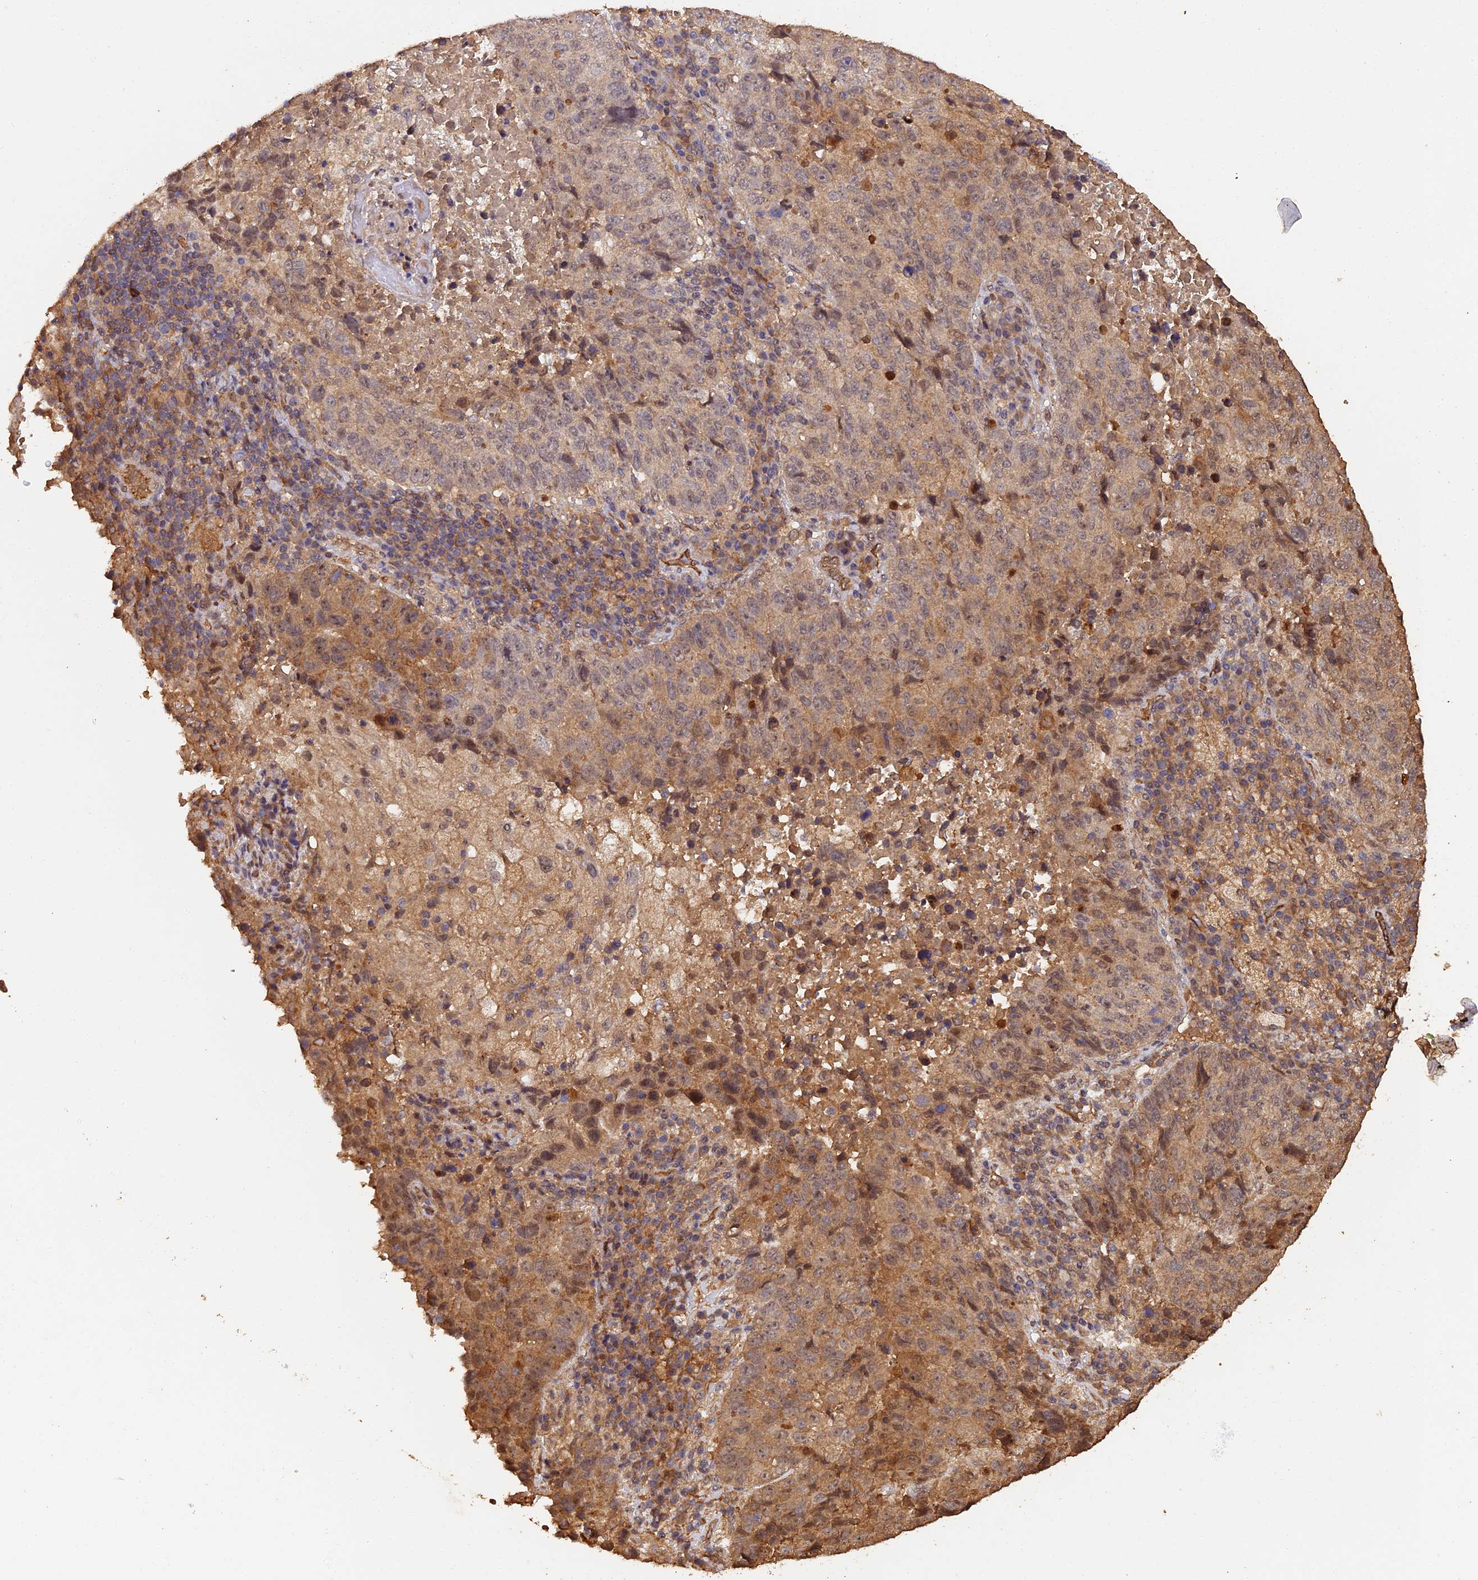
{"staining": {"intensity": "moderate", "quantity": "25%-75%", "location": "cytoplasmic/membranous,nuclear"}, "tissue": "lung cancer", "cell_type": "Tumor cells", "image_type": "cancer", "snomed": [{"axis": "morphology", "description": "Squamous cell carcinoma, NOS"}, {"axis": "topography", "description": "Lung"}], "caption": "The immunohistochemical stain highlights moderate cytoplasmic/membranous and nuclear expression in tumor cells of lung squamous cell carcinoma tissue.", "gene": "RALGAPA2", "patient": {"sex": "male", "age": 73}}